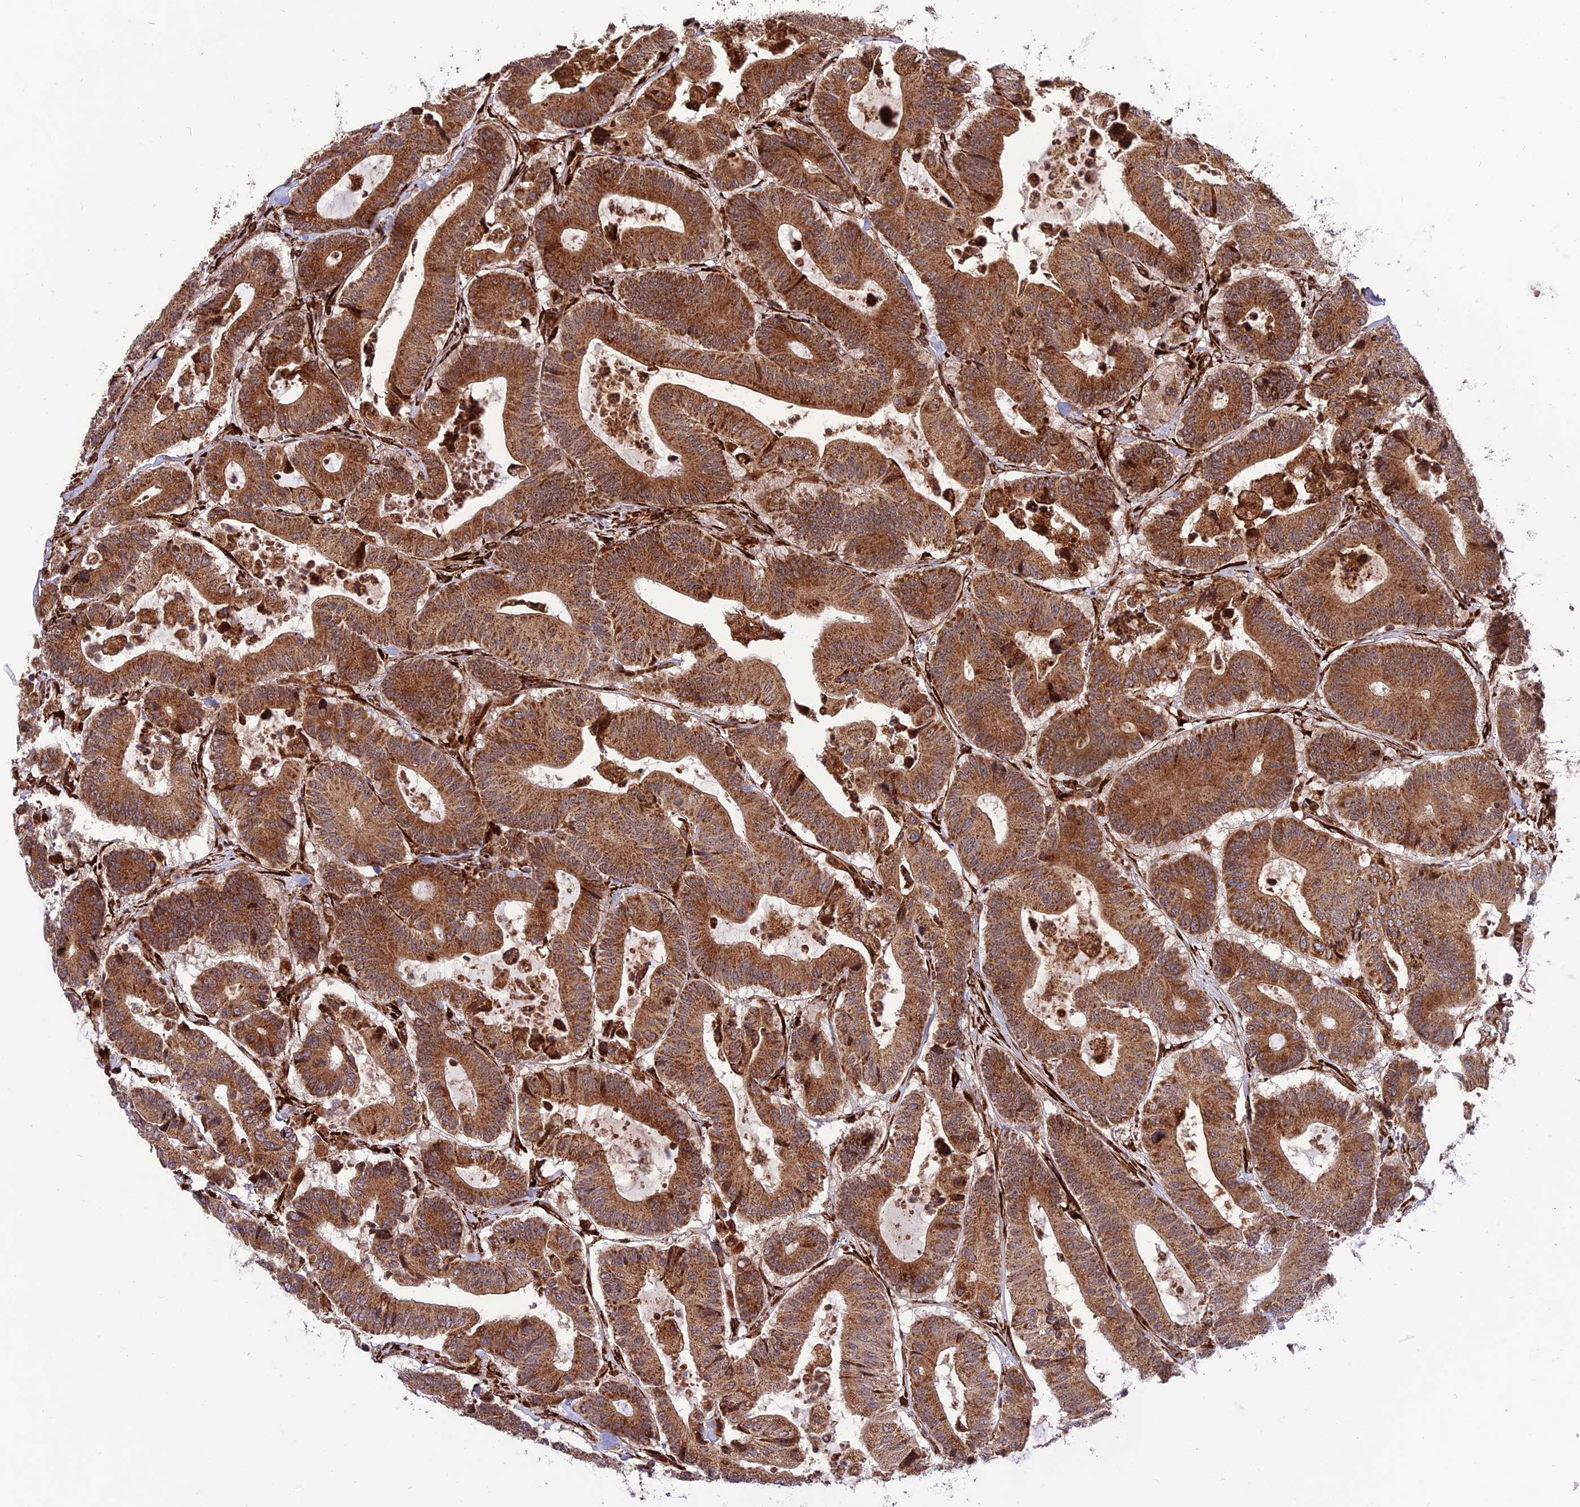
{"staining": {"intensity": "strong", "quantity": ">75%", "location": "cytoplasmic/membranous"}, "tissue": "colorectal cancer", "cell_type": "Tumor cells", "image_type": "cancer", "snomed": [{"axis": "morphology", "description": "Adenocarcinoma, NOS"}, {"axis": "topography", "description": "Colon"}], "caption": "Immunohistochemical staining of colorectal cancer exhibits high levels of strong cytoplasmic/membranous protein staining in about >75% of tumor cells. (Stains: DAB in brown, nuclei in blue, Microscopy: brightfield microscopy at high magnification).", "gene": "CRTAP", "patient": {"sex": "female", "age": 84}}